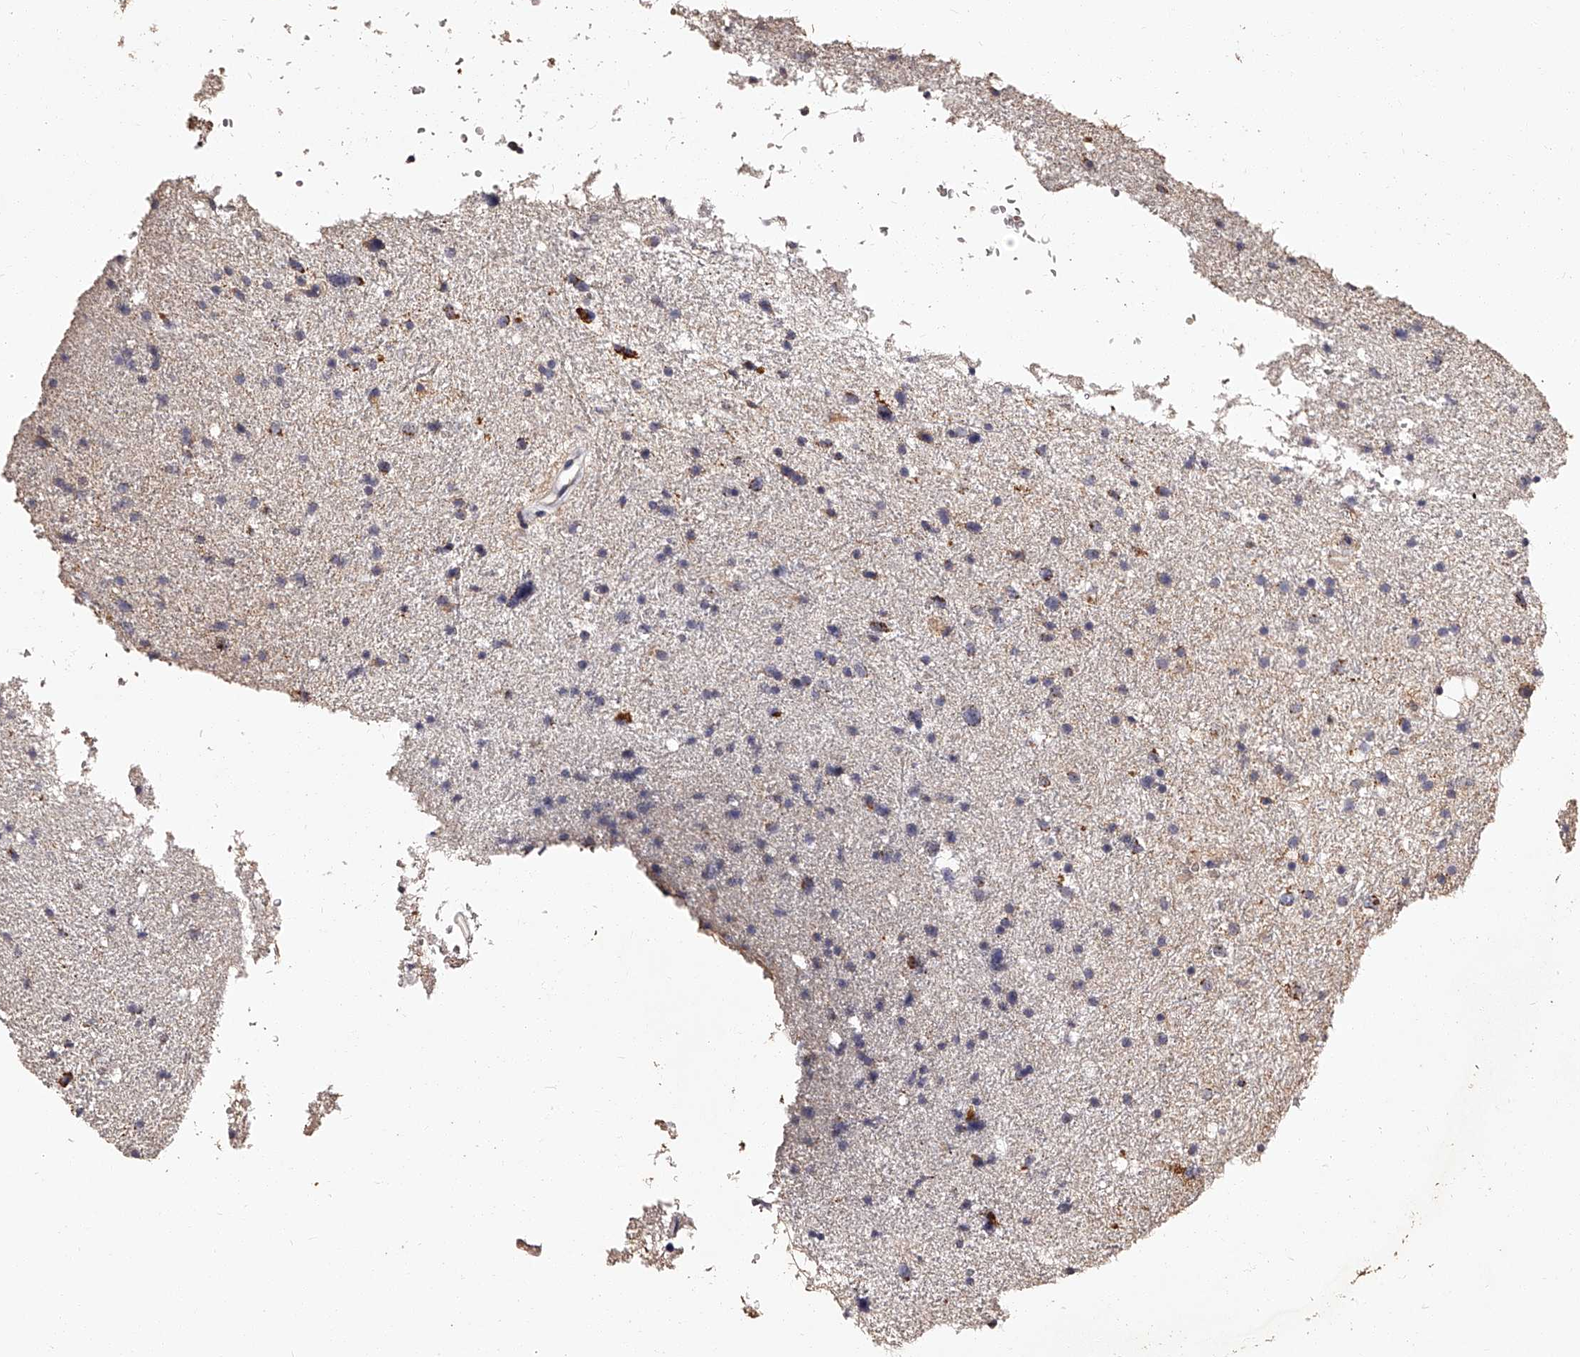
{"staining": {"intensity": "negative", "quantity": "none", "location": "none"}, "tissue": "glioma", "cell_type": "Tumor cells", "image_type": "cancer", "snomed": [{"axis": "morphology", "description": "Glioma, malignant, Low grade"}, {"axis": "topography", "description": "Brain"}], "caption": "IHC image of glioma stained for a protein (brown), which exhibits no positivity in tumor cells.", "gene": "RSC1A1", "patient": {"sex": "female", "age": 37}}